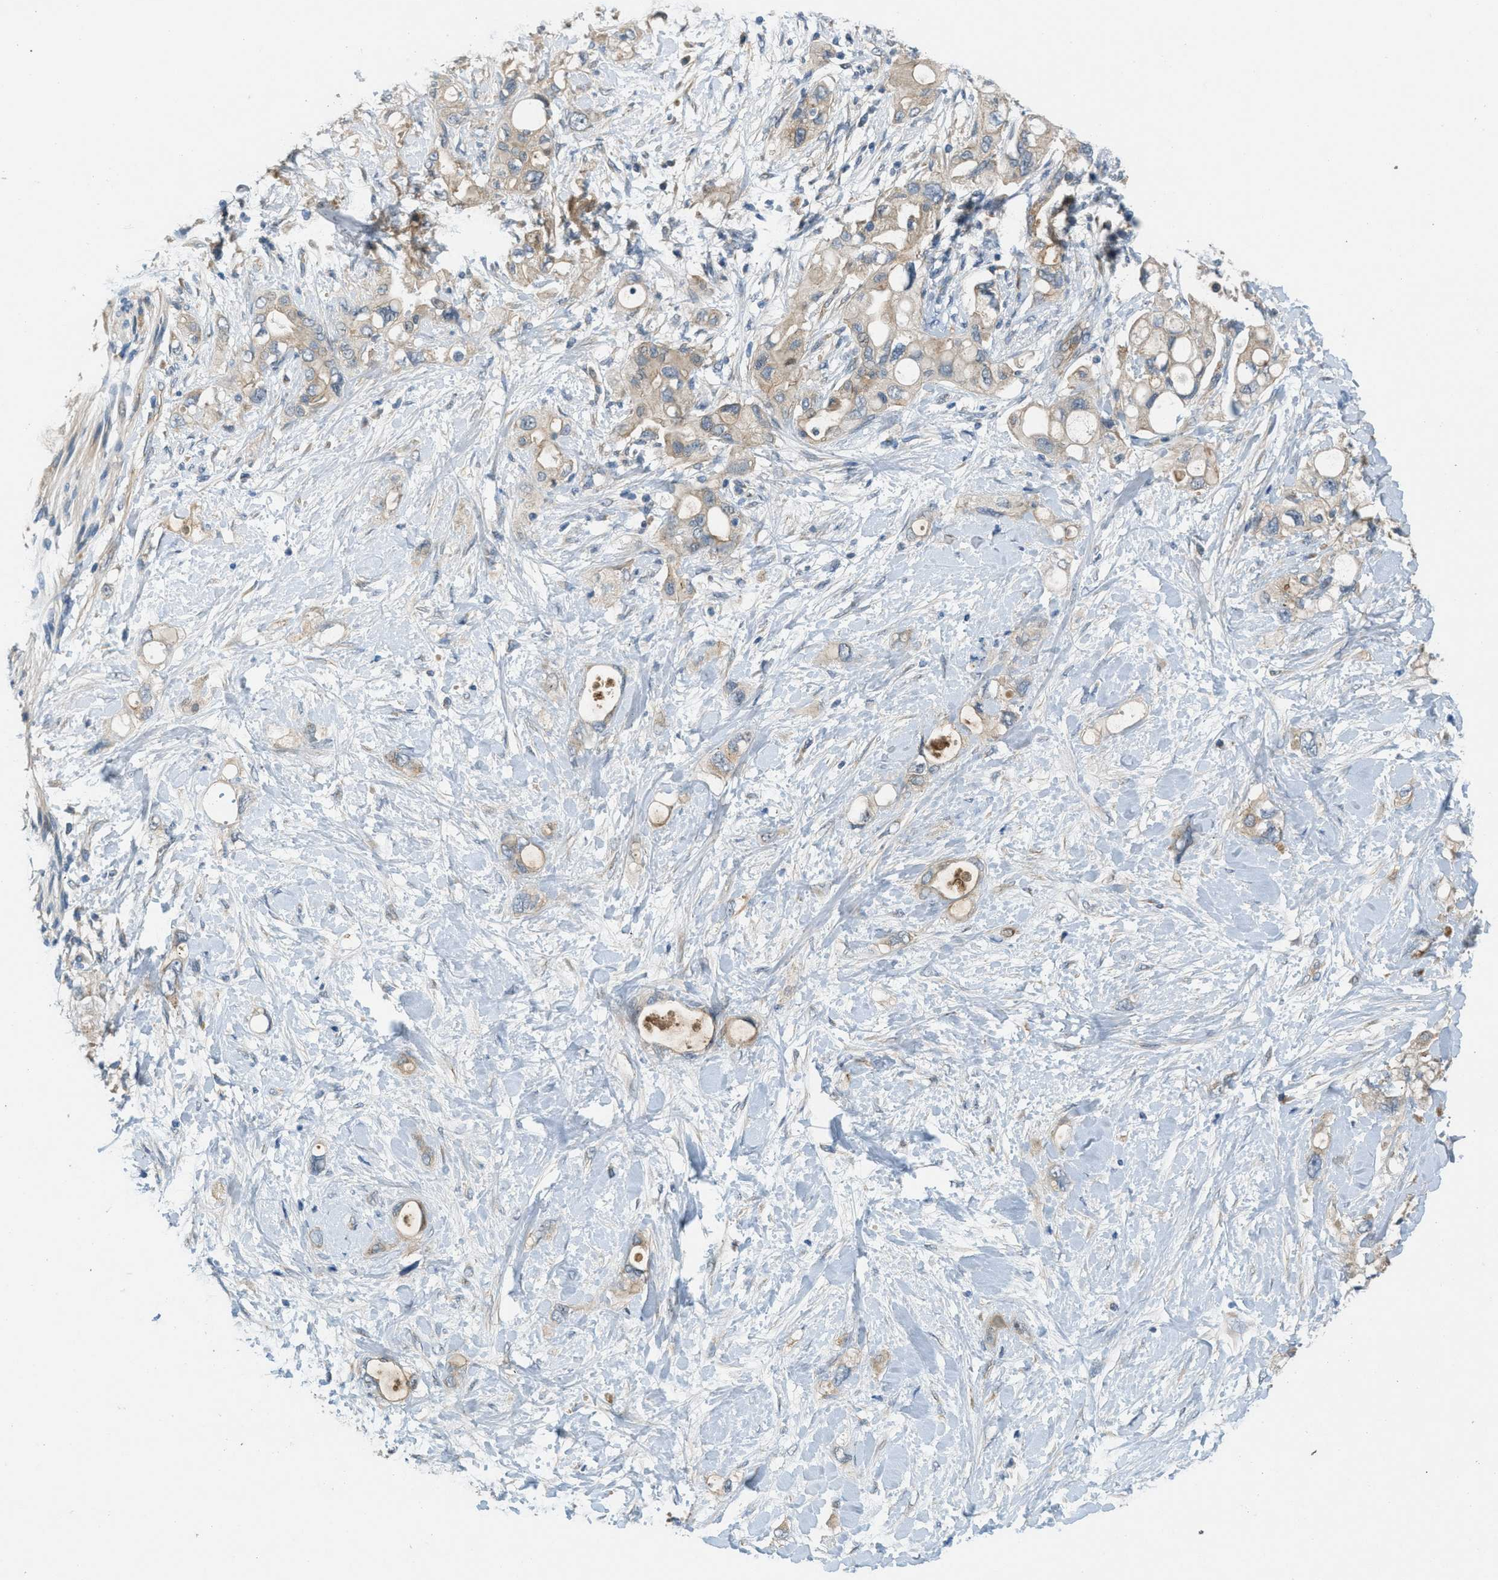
{"staining": {"intensity": "weak", "quantity": ">75%", "location": "cytoplasmic/membranous"}, "tissue": "pancreatic cancer", "cell_type": "Tumor cells", "image_type": "cancer", "snomed": [{"axis": "morphology", "description": "Adenocarcinoma, NOS"}, {"axis": "topography", "description": "Pancreas"}], "caption": "This is an image of immunohistochemistry (IHC) staining of pancreatic adenocarcinoma, which shows weak positivity in the cytoplasmic/membranous of tumor cells.", "gene": "ADCY6", "patient": {"sex": "female", "age": 56}}